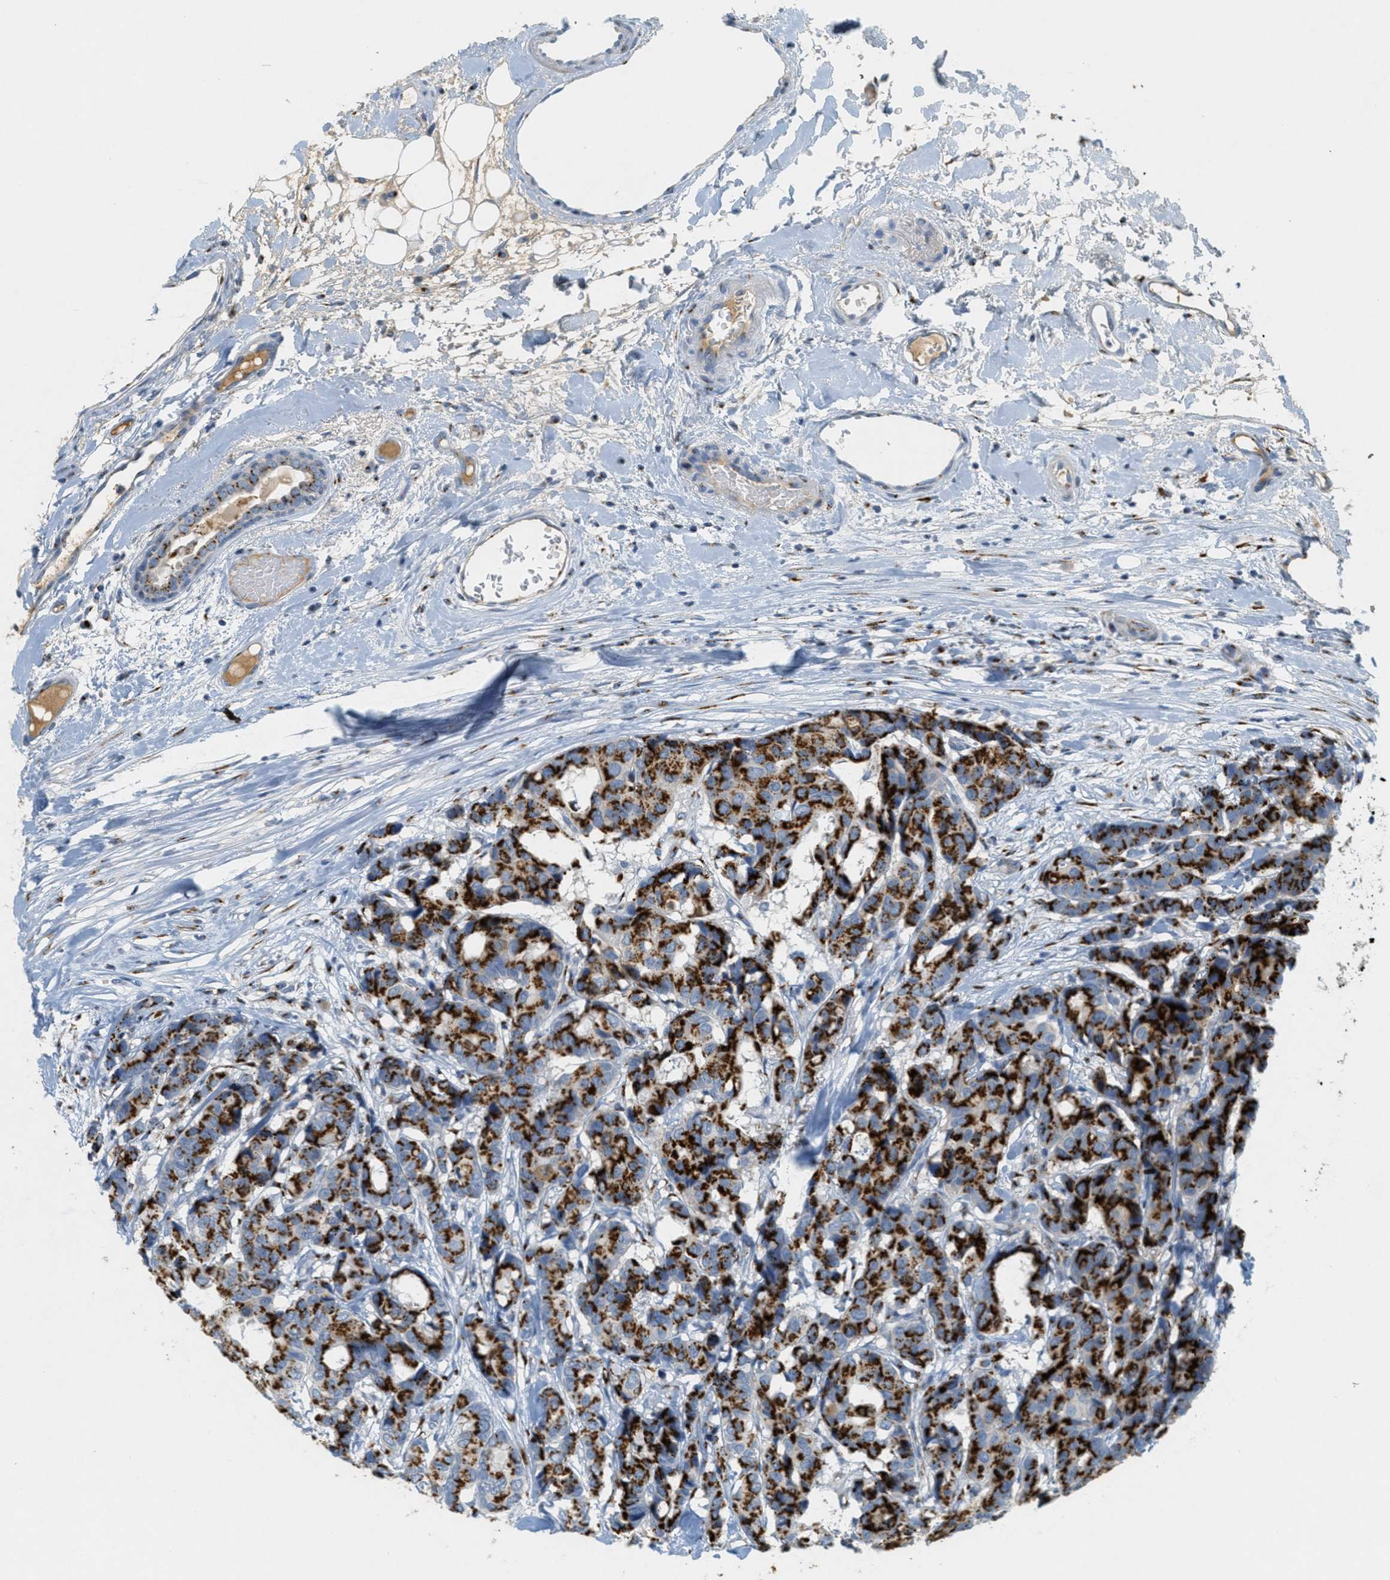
{"staining": {"intensity": "strong", "quantity": ">75%", "location": "cytoplasmic/membranous"}, "tissue": "breast cancer", "cell_type": "Tumor cells", "image_type": "cancer", "snomed": [{"axis": "morphology", "description": "Duct carcinoma"}, {"axis": "topography", "description": "Breast"}], "caption": "Tumor cells reveal high levels of strong cytoplasmic/membranous staining in approximately >75% of cells in human breast invasive ductal carcinoma.", "gene": "ENTPD4", "patient": {"sex": "female", "age": 87}}